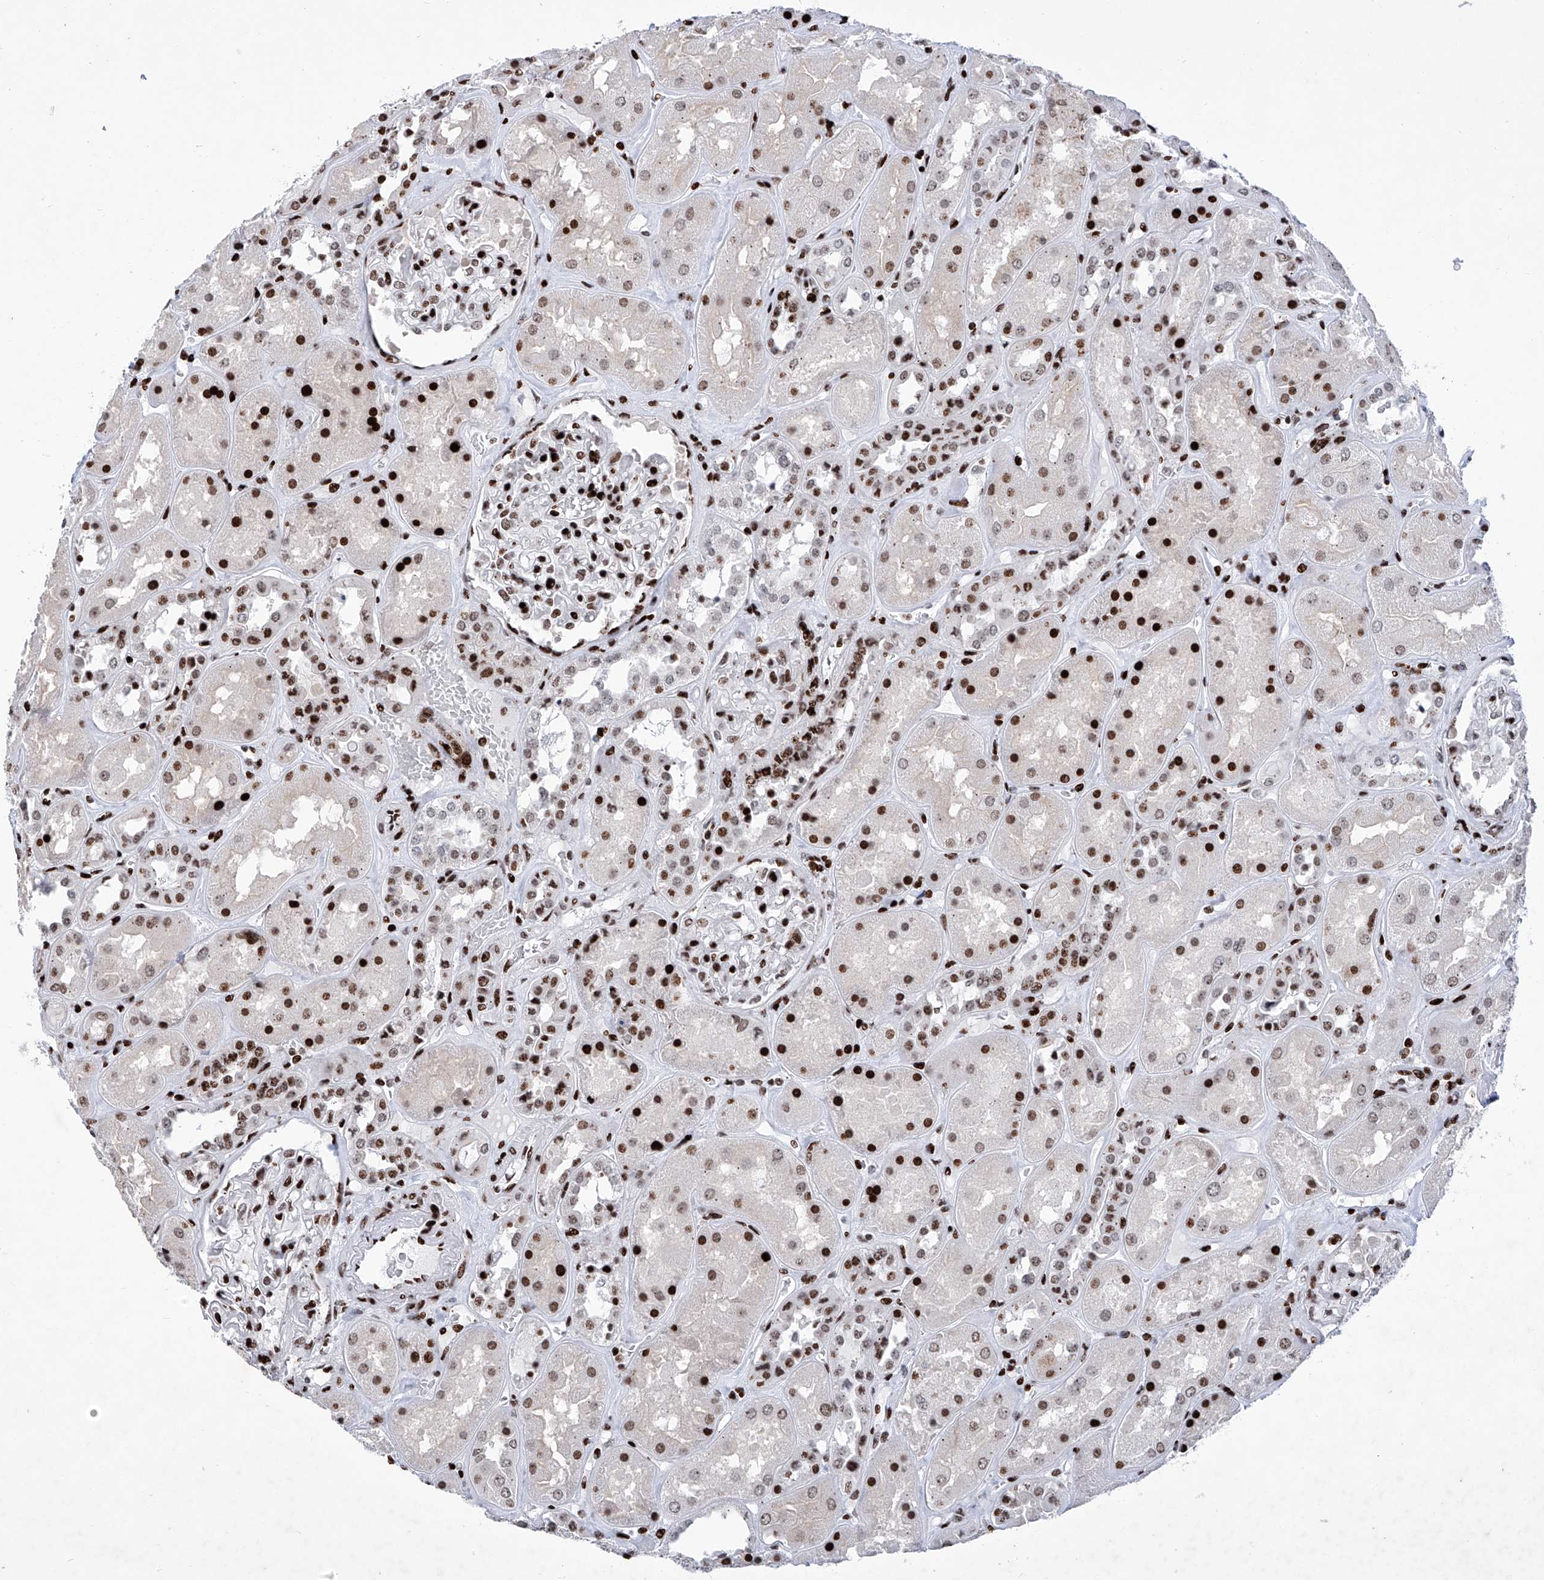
{"staining": {"intensity": "strong", "quantity": "25%-75%", "location": "nuclear"}, "tissue": "kidney", "cell_type": "Cells in glomeruli", "image_type": "normal", "snomed": [{"axis": "morphology", "description": "Normal tissue, NOS"}, {"axis": "topography", "description": "Kidney"}], "caption": "Cells in glomeruli demonstrate high levels of strong nuclear expression in about 25%-75% of cells in unremarkable human kidney.", "gene": "HEY2", "patient": {"sex": "male", "age": 70}}